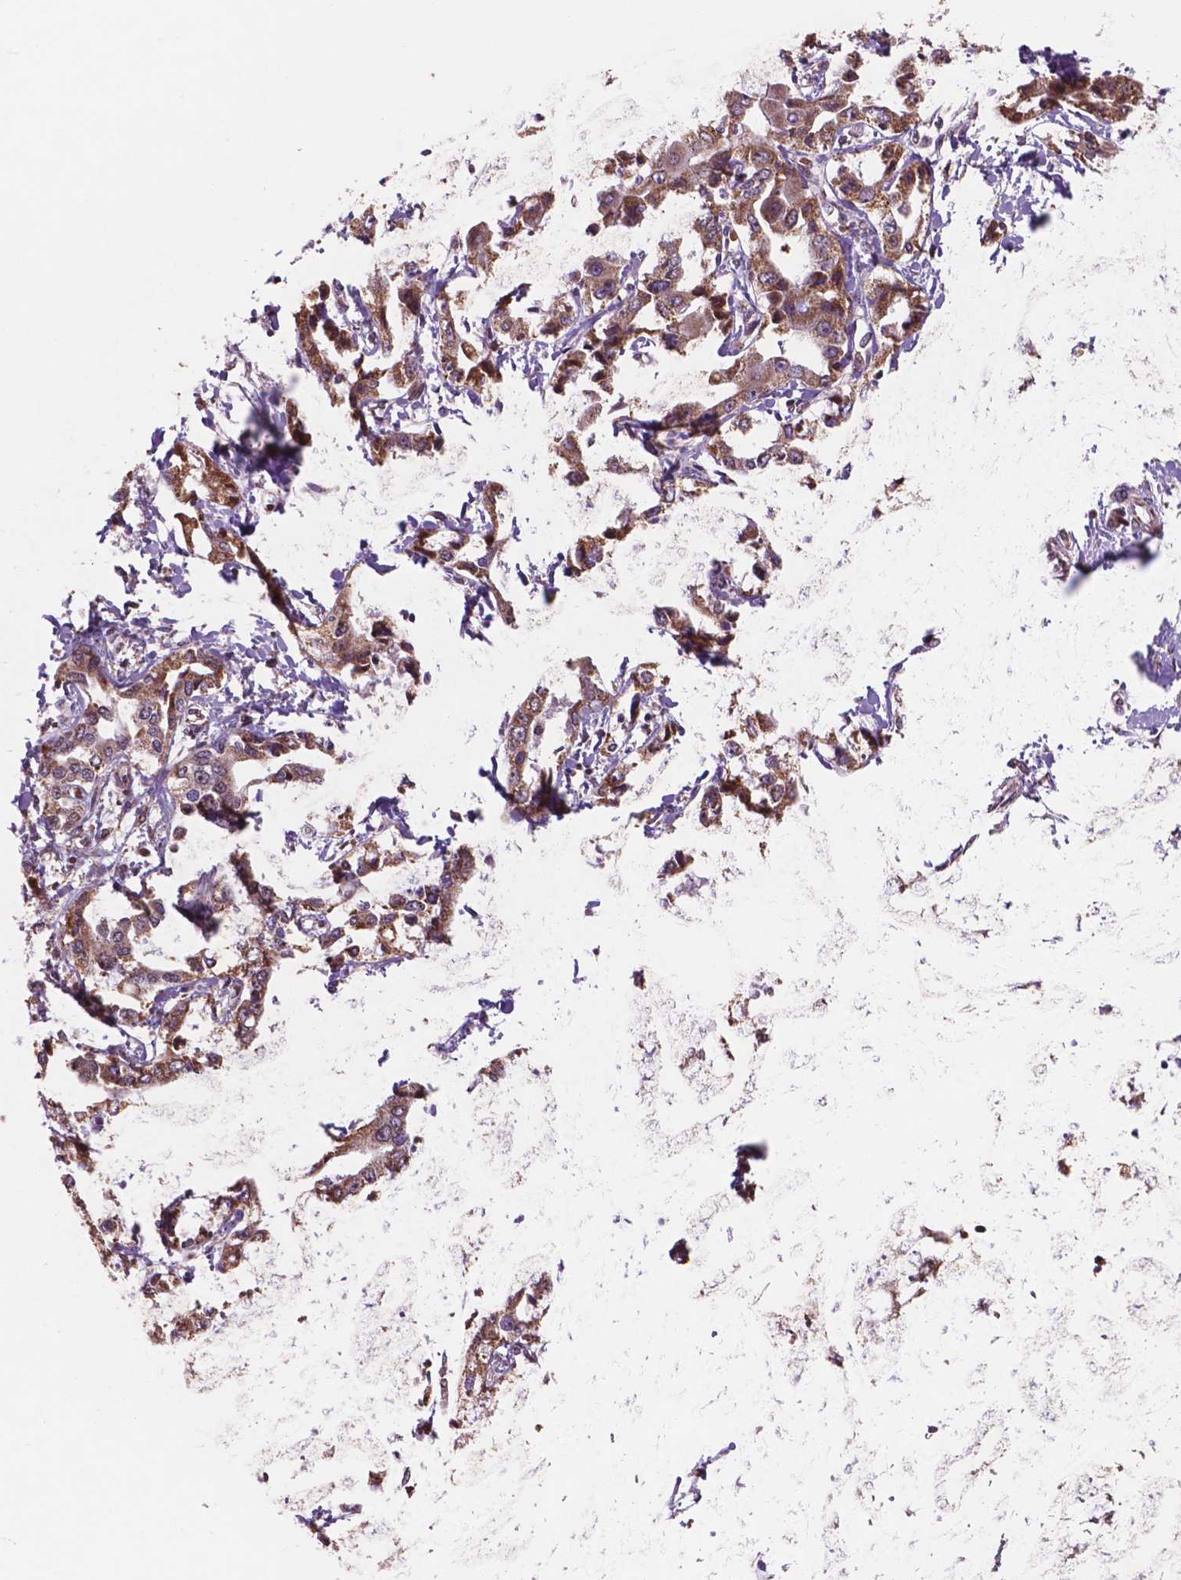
{"staining": {"intensity": "moderate", "quantity": ">75%", "location": "cytoplasmic/membranous"}, "tissue": "liver cancer", "cell_type": "Tumor cells", "image_type": "cancer", "snomed": [{"axis": "morphology", "description": "Cholangiocarcinoma"}, {"axis": "topography", "description": "Liver"}], "caption": "This is an image of immunohistochemistry staining of liver cancer, which shows moderate positivity in the cytoplasmic/membranous of tumor cells.", "gene": "NDUFA10", "patient": {"sex": "male", "age": 59}}